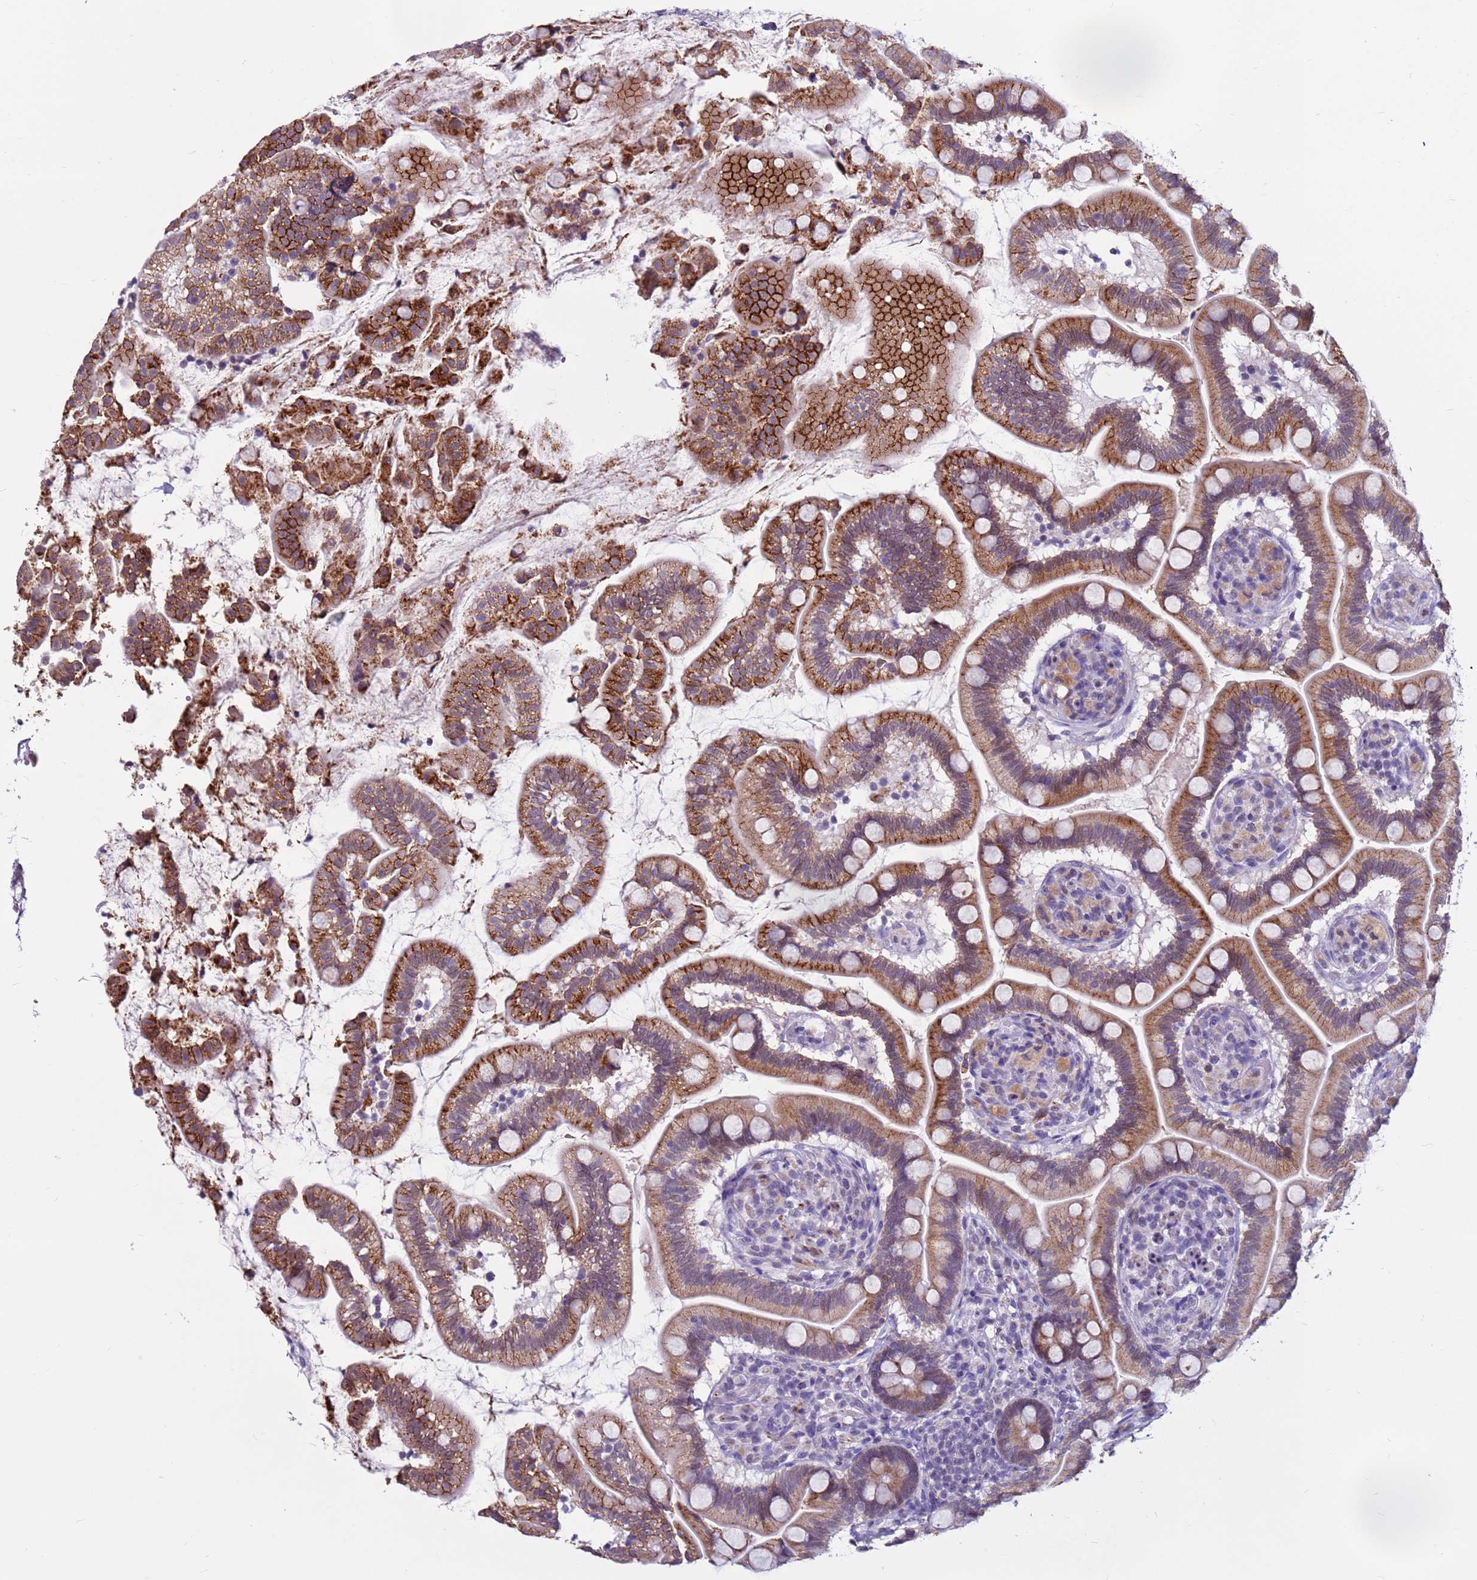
{"staining": {"intensity": "moderate", "quantity": ">75%", "location": "cytoplasmic/membranous"}, "tissue": "small intestine", "cell_type": "Glandular cells", "image_type": "normal", "snomed": [{"axis": "morphology", "description": "Normal tissue, NOS"}, {"axis": "topography", "description": "Small intestine"}], "caption": "The immunohistochemical stain shows moderate cytoplasmic/membranous expression in glandular cells of benign small intestine. (Brightfield microscopy of DAB IHC at high magnification).", "gene": "CDK2AP2", "patient": {"sex": "female", "age": 64}}